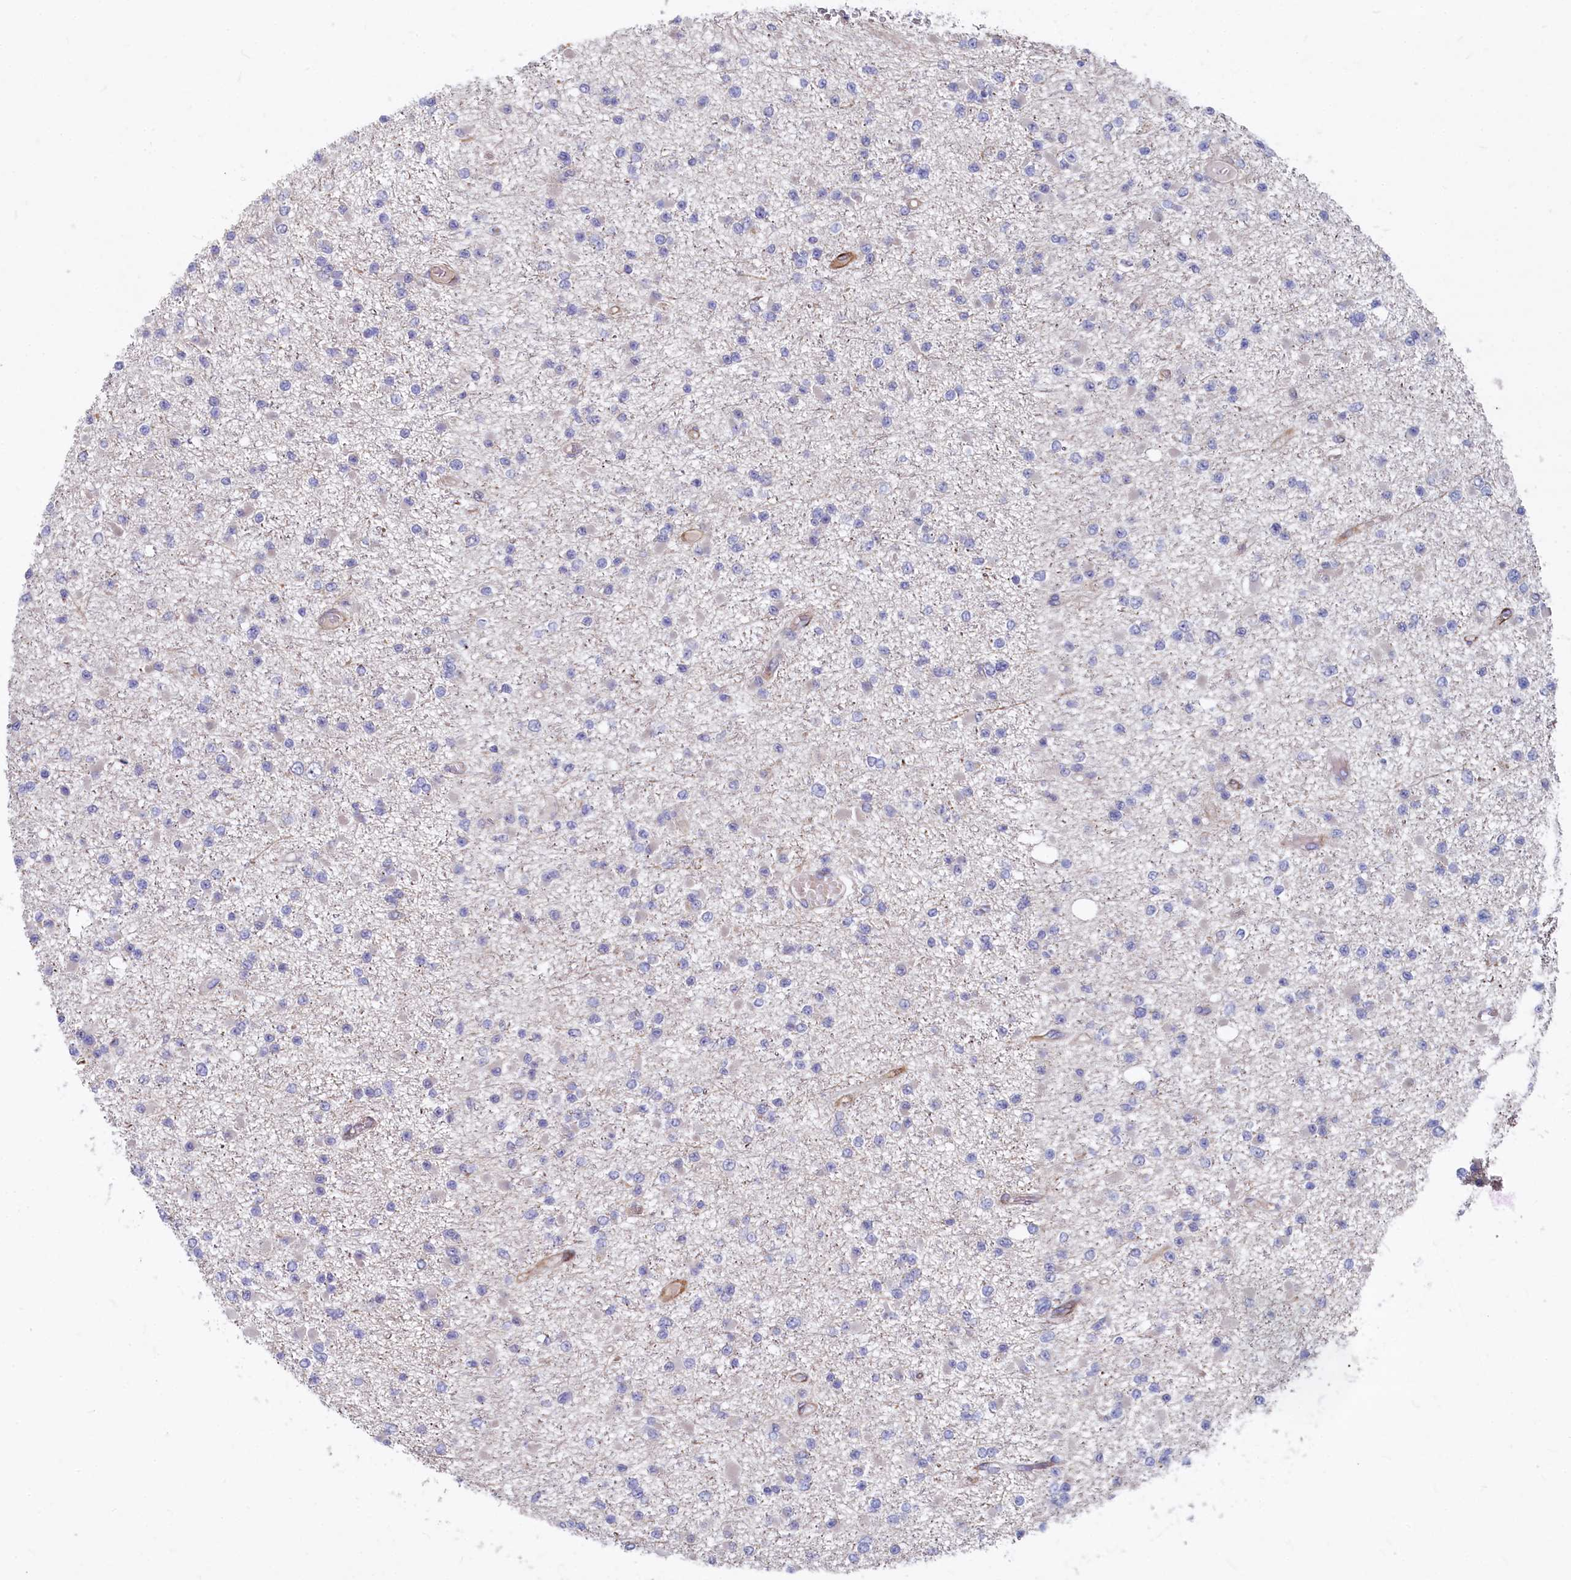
{"staining": {"intensity": "negative", "quantity": "none", "location": "none"}, "tissue": "glioma", "cell_type": "Tumor cells", "image_type": "cancer", "snomed": [{"axis": "morphology", "description": "Glioma, malignant, Low grade"}, {"axis": "topography", "description": "Brain"}], "caption": "DAB (3,3'-diaminobenzidine) immunohistochemical staining of glioma exhibits no significant positivity in tumor cells.", "gene": "ASXL3", "patient": {"sex": "female", "age": 22}}